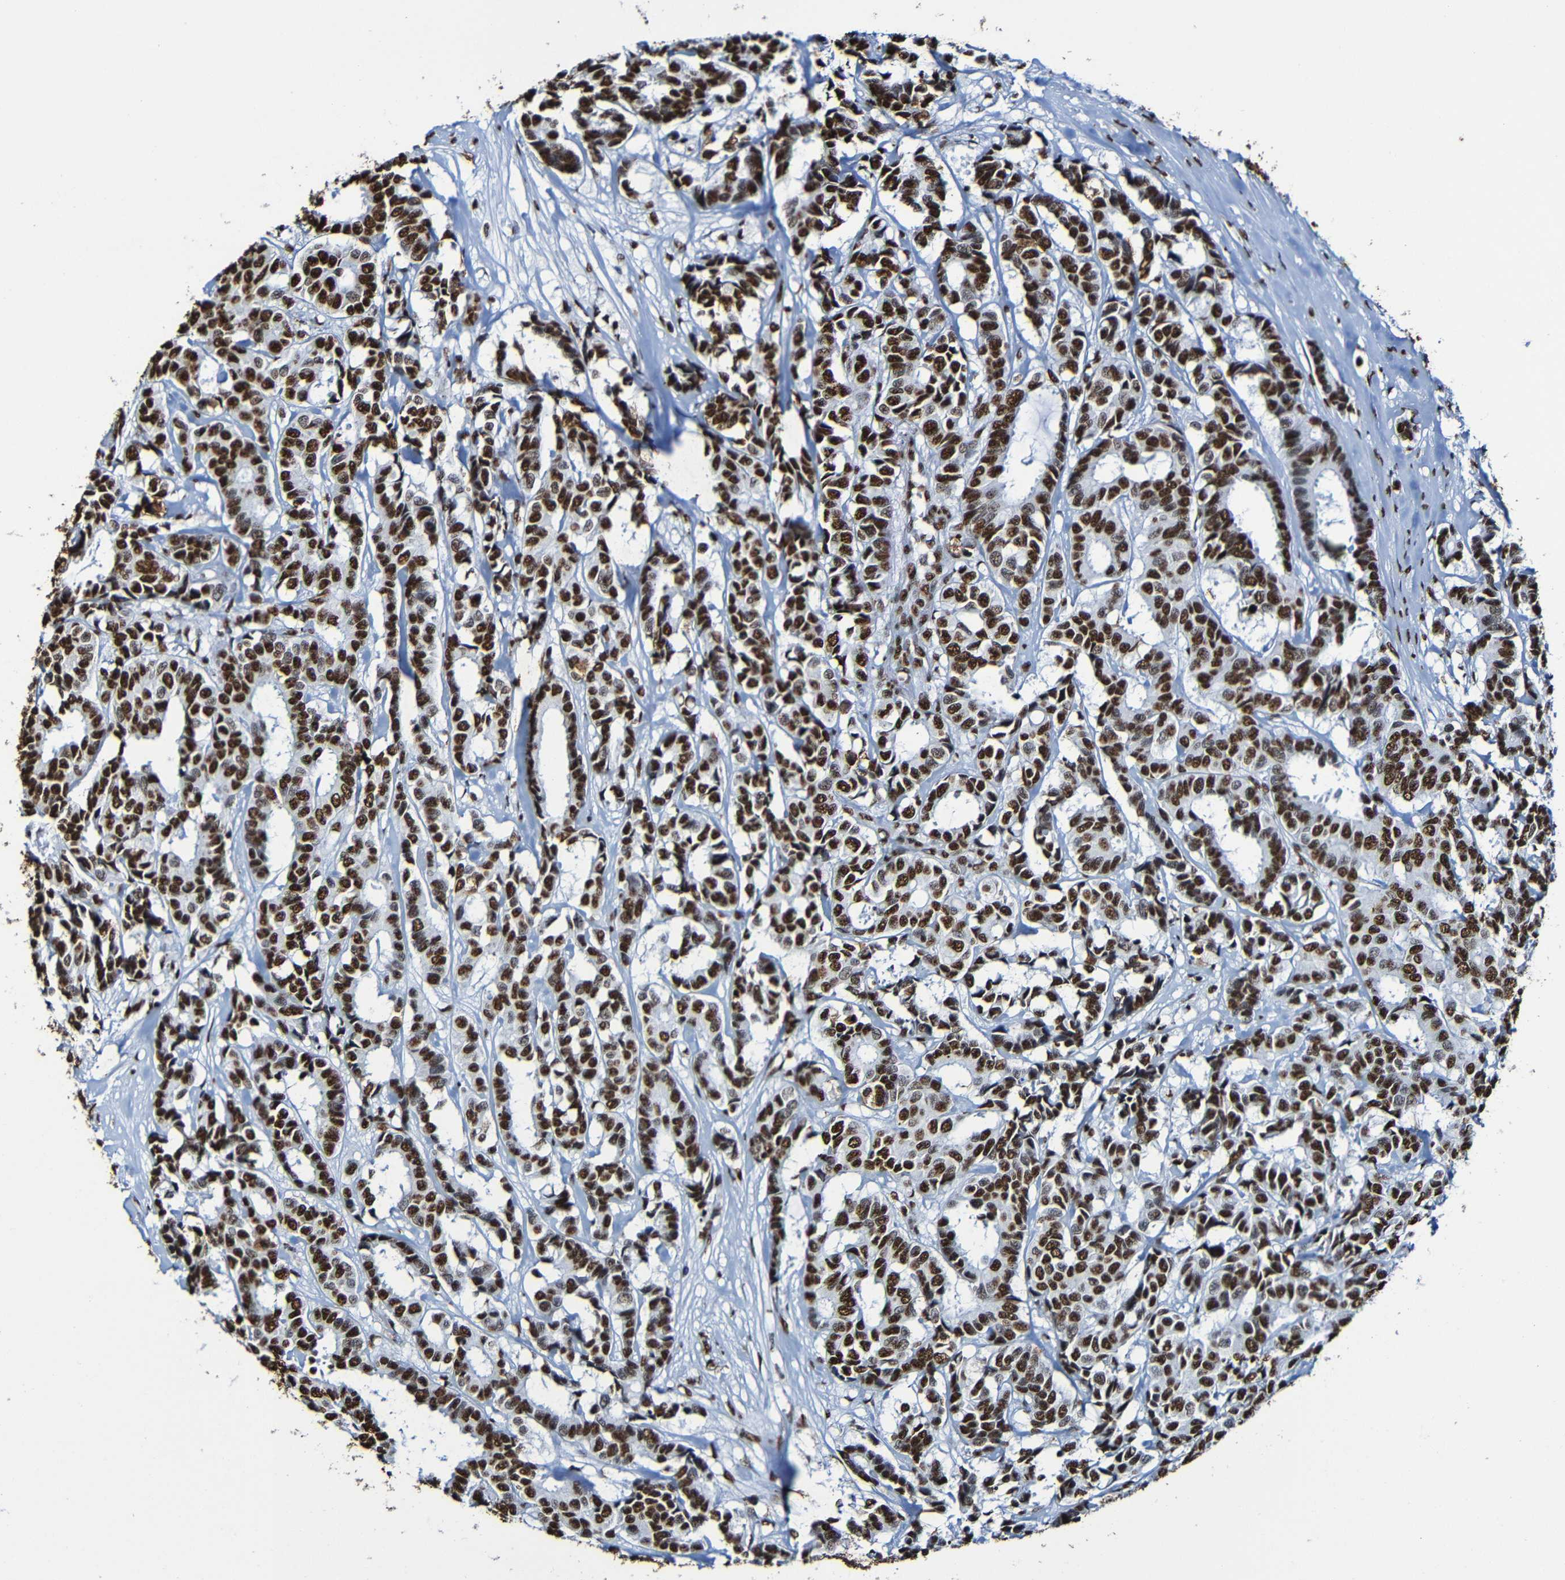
{"staining": {"intensity": "strong", "quantity": ">75%", "location": "nuclear"}, "tissue": "breast cancer", "cell_type": "Tumor cells", "image_type": "cancer", "snomed": [{"axis": "morphology", "description": "Duct carcinoma"}, {"axis": "topography", "description": "Breast"}], "caption": "Immunohistochemistry (IHC) of invasive ductal carcinoma (breast) reveals high levels of strong nuclear positivity in about >75% of tumor cells. (DAB (3,3'-diaminobenzidine) IHC with brightfield microscopy, high magnification).", "gene": "SRSF3", "patient": {"sex": "female", "age": 87}}